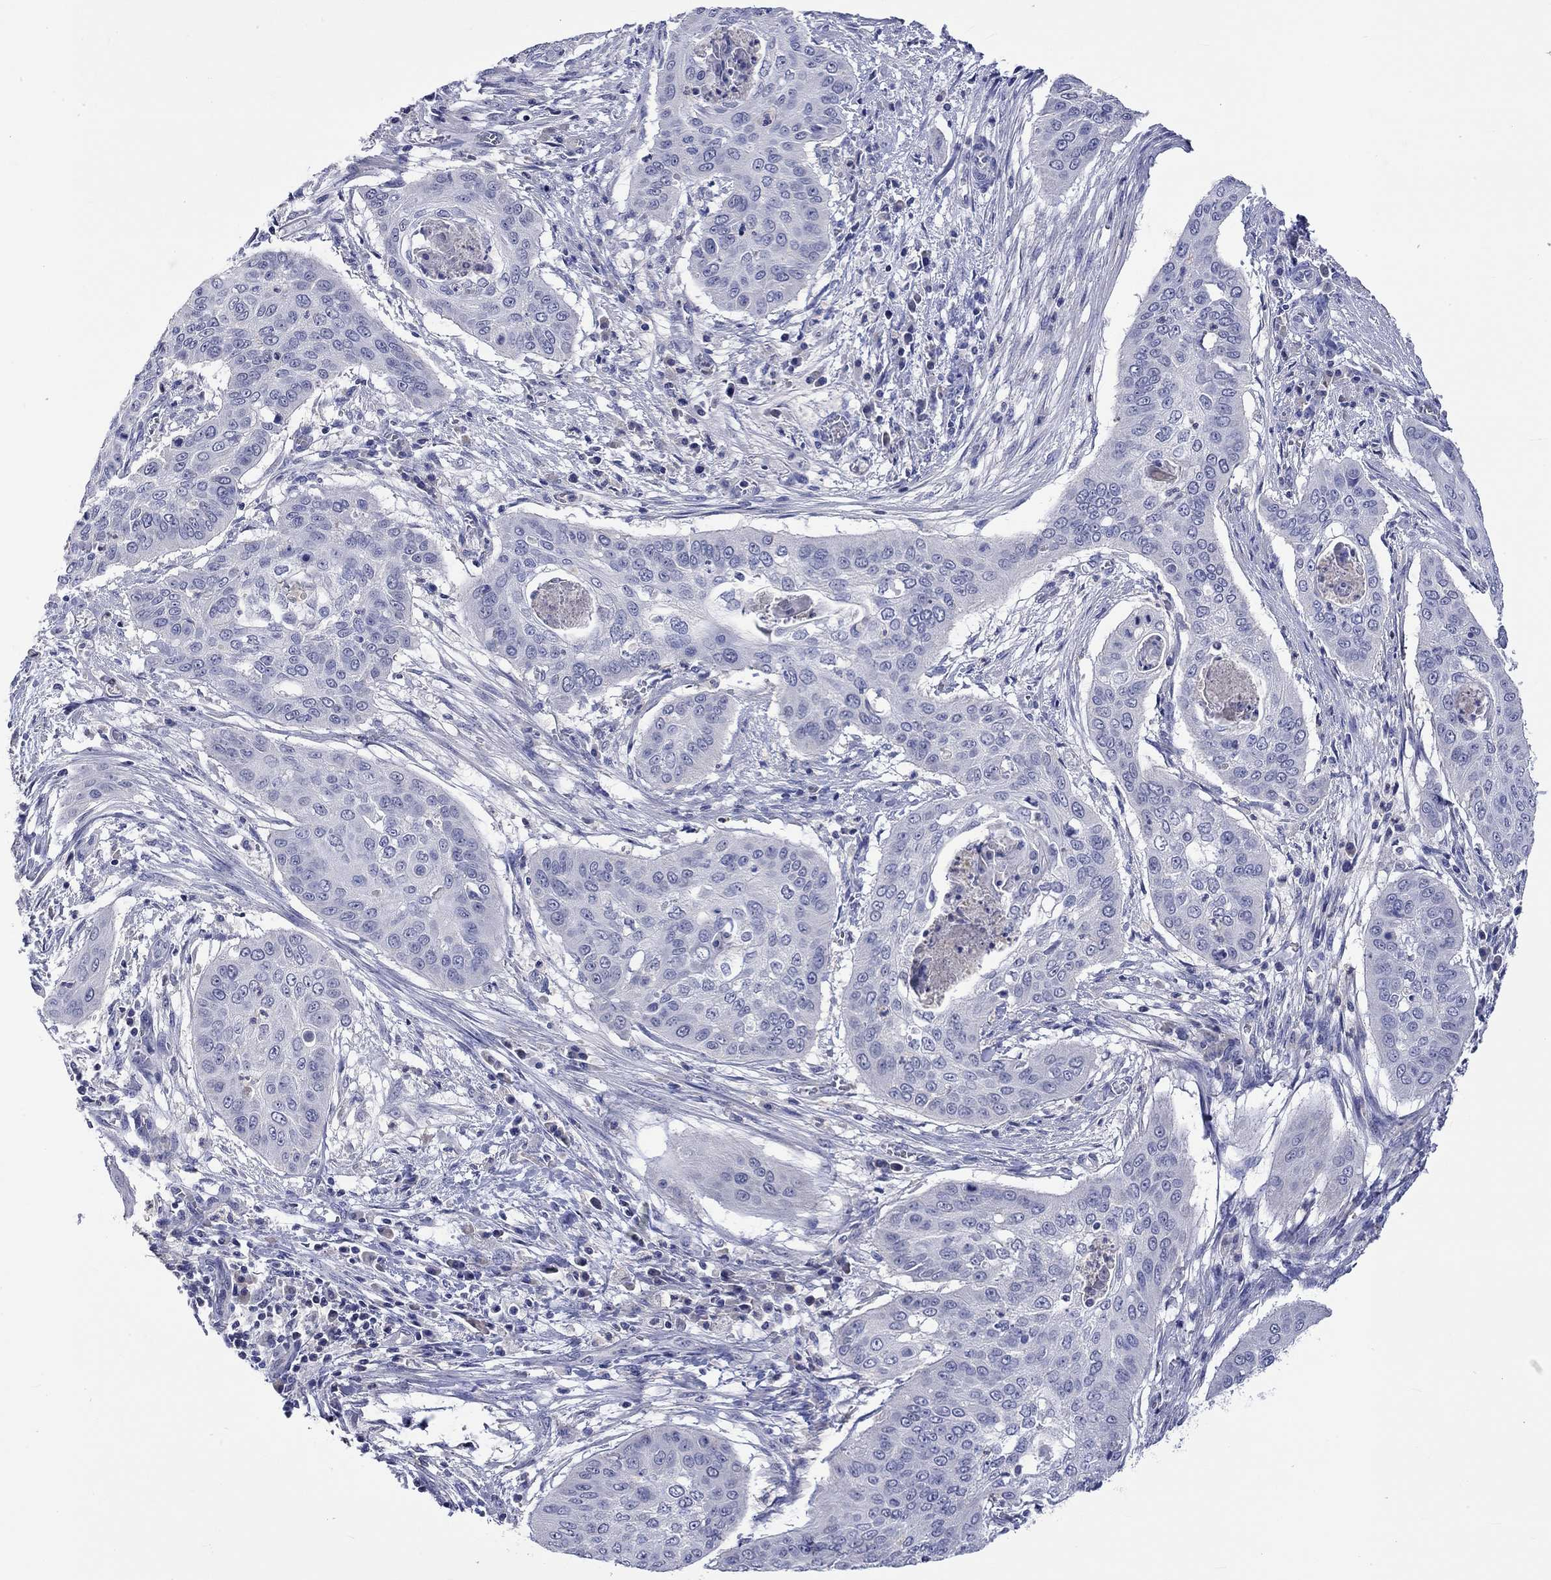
{"staining": {"intensity": "negative", "quantity": "none", "location": "none"}, "tissue": "cervical cancer", "cell_type": "Tumor cells", "image_type": "cancer", "snomed": [{"axis": "morphology", "description": "Squamous cell carcinoma, NOS"}, {"axis": "topography", "description": "Cervix"}], "caption": "The IHC micrograph has no significant positivity in tumor cells of cervical squamous cell carcinoma tissue.", "gene": "LRFN4", "patient": {"sex": "female", "age": 39}}